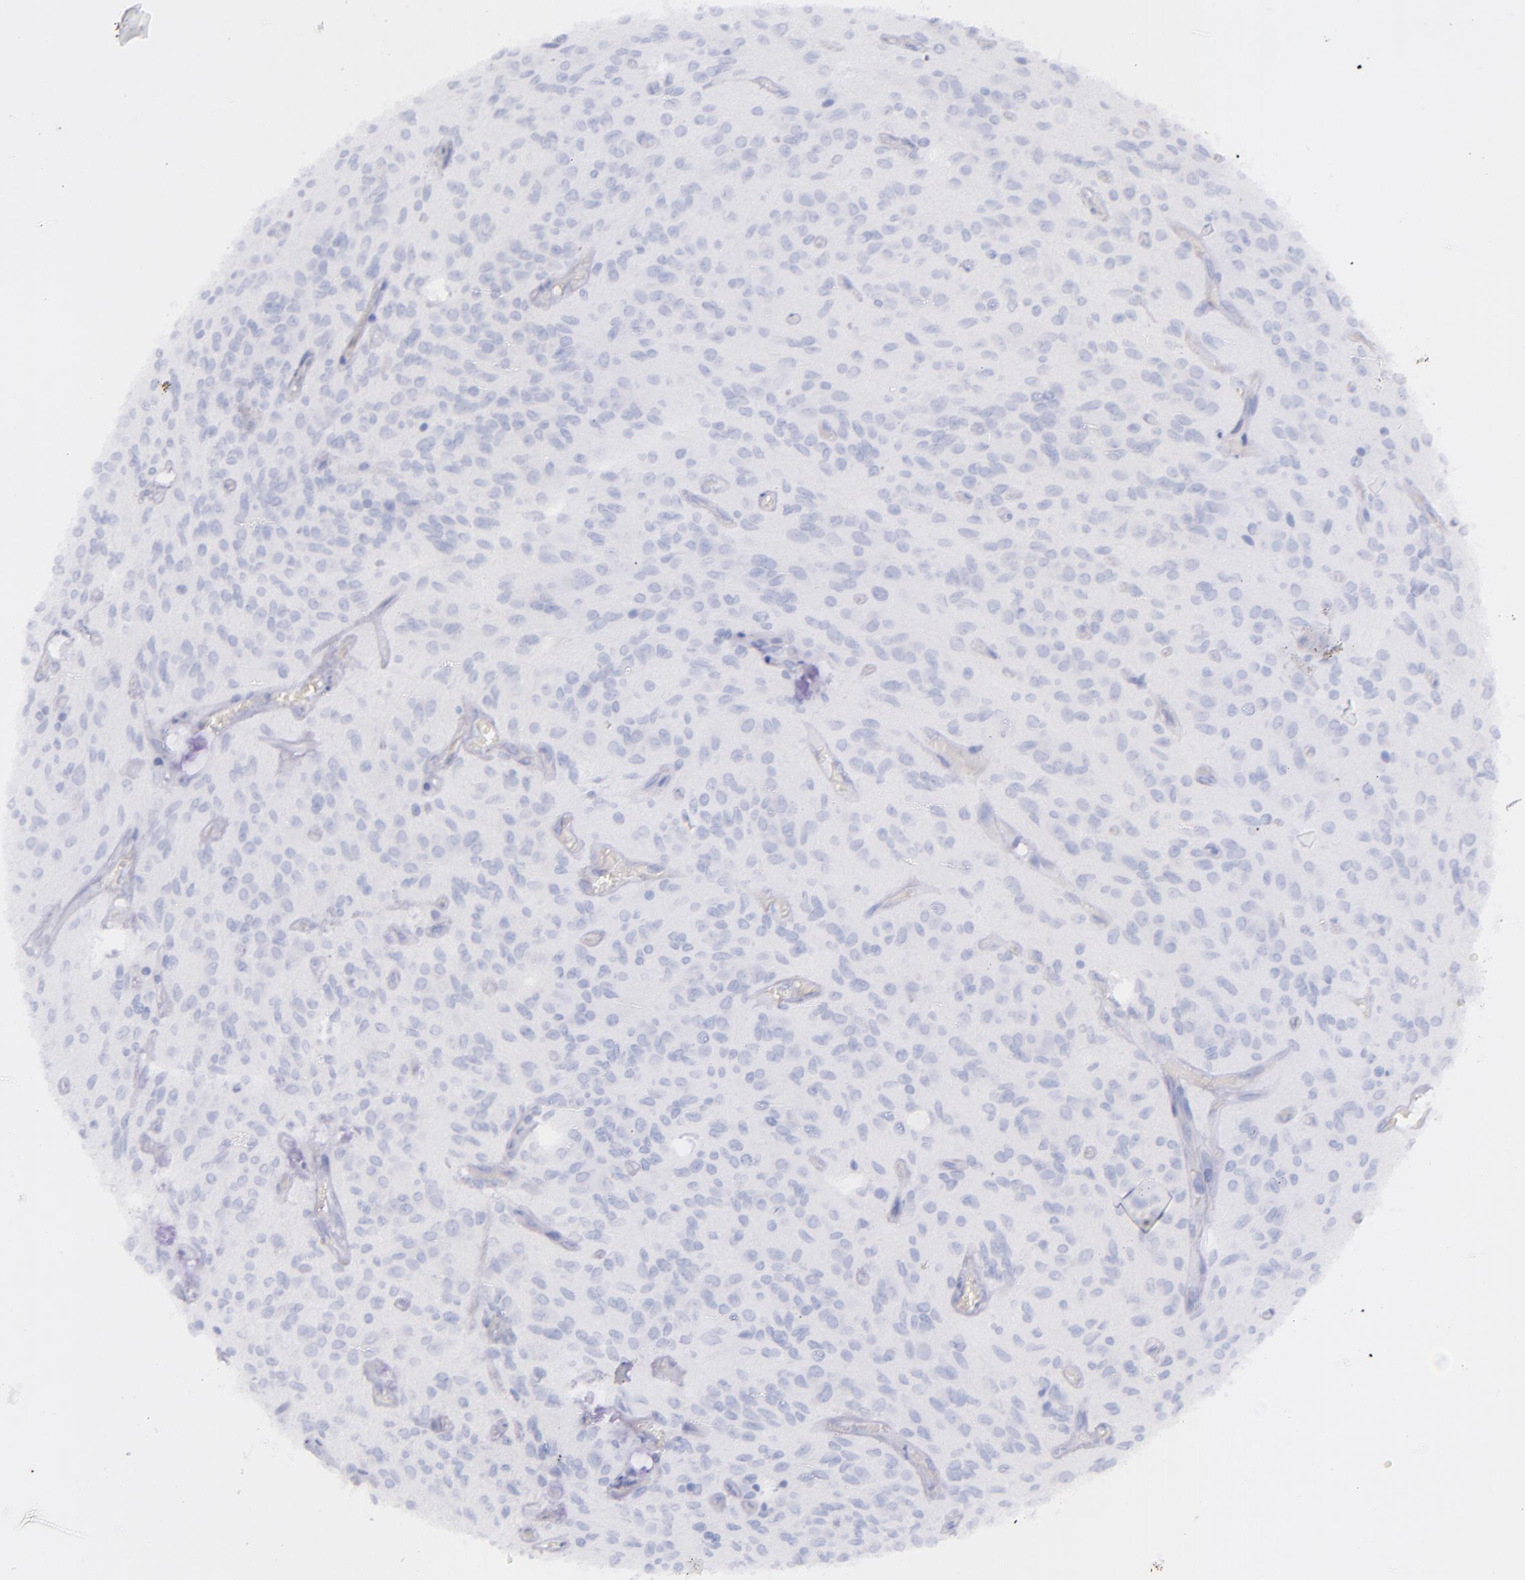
{"staining": {"intensity": "negative", "quantity": "none", "location": "none"}, "tissue": "glioma", "cell_type": "Tumor cells", "image_type": "cancer", "snomed": [{"axis": "morphology", "description": "Glioma, malignant, Low grade"}, {"axis": "topography", "description": "Brain"}], "caption": "This micrograph is of low-grade glioma (malignant) stained with IHC to label a protein in brown with the nuclei are counter-stained blue. There is no expression in tumor cells.", "gene": "SFTPA2", "patient": {"sex": "female", "age": 15}}